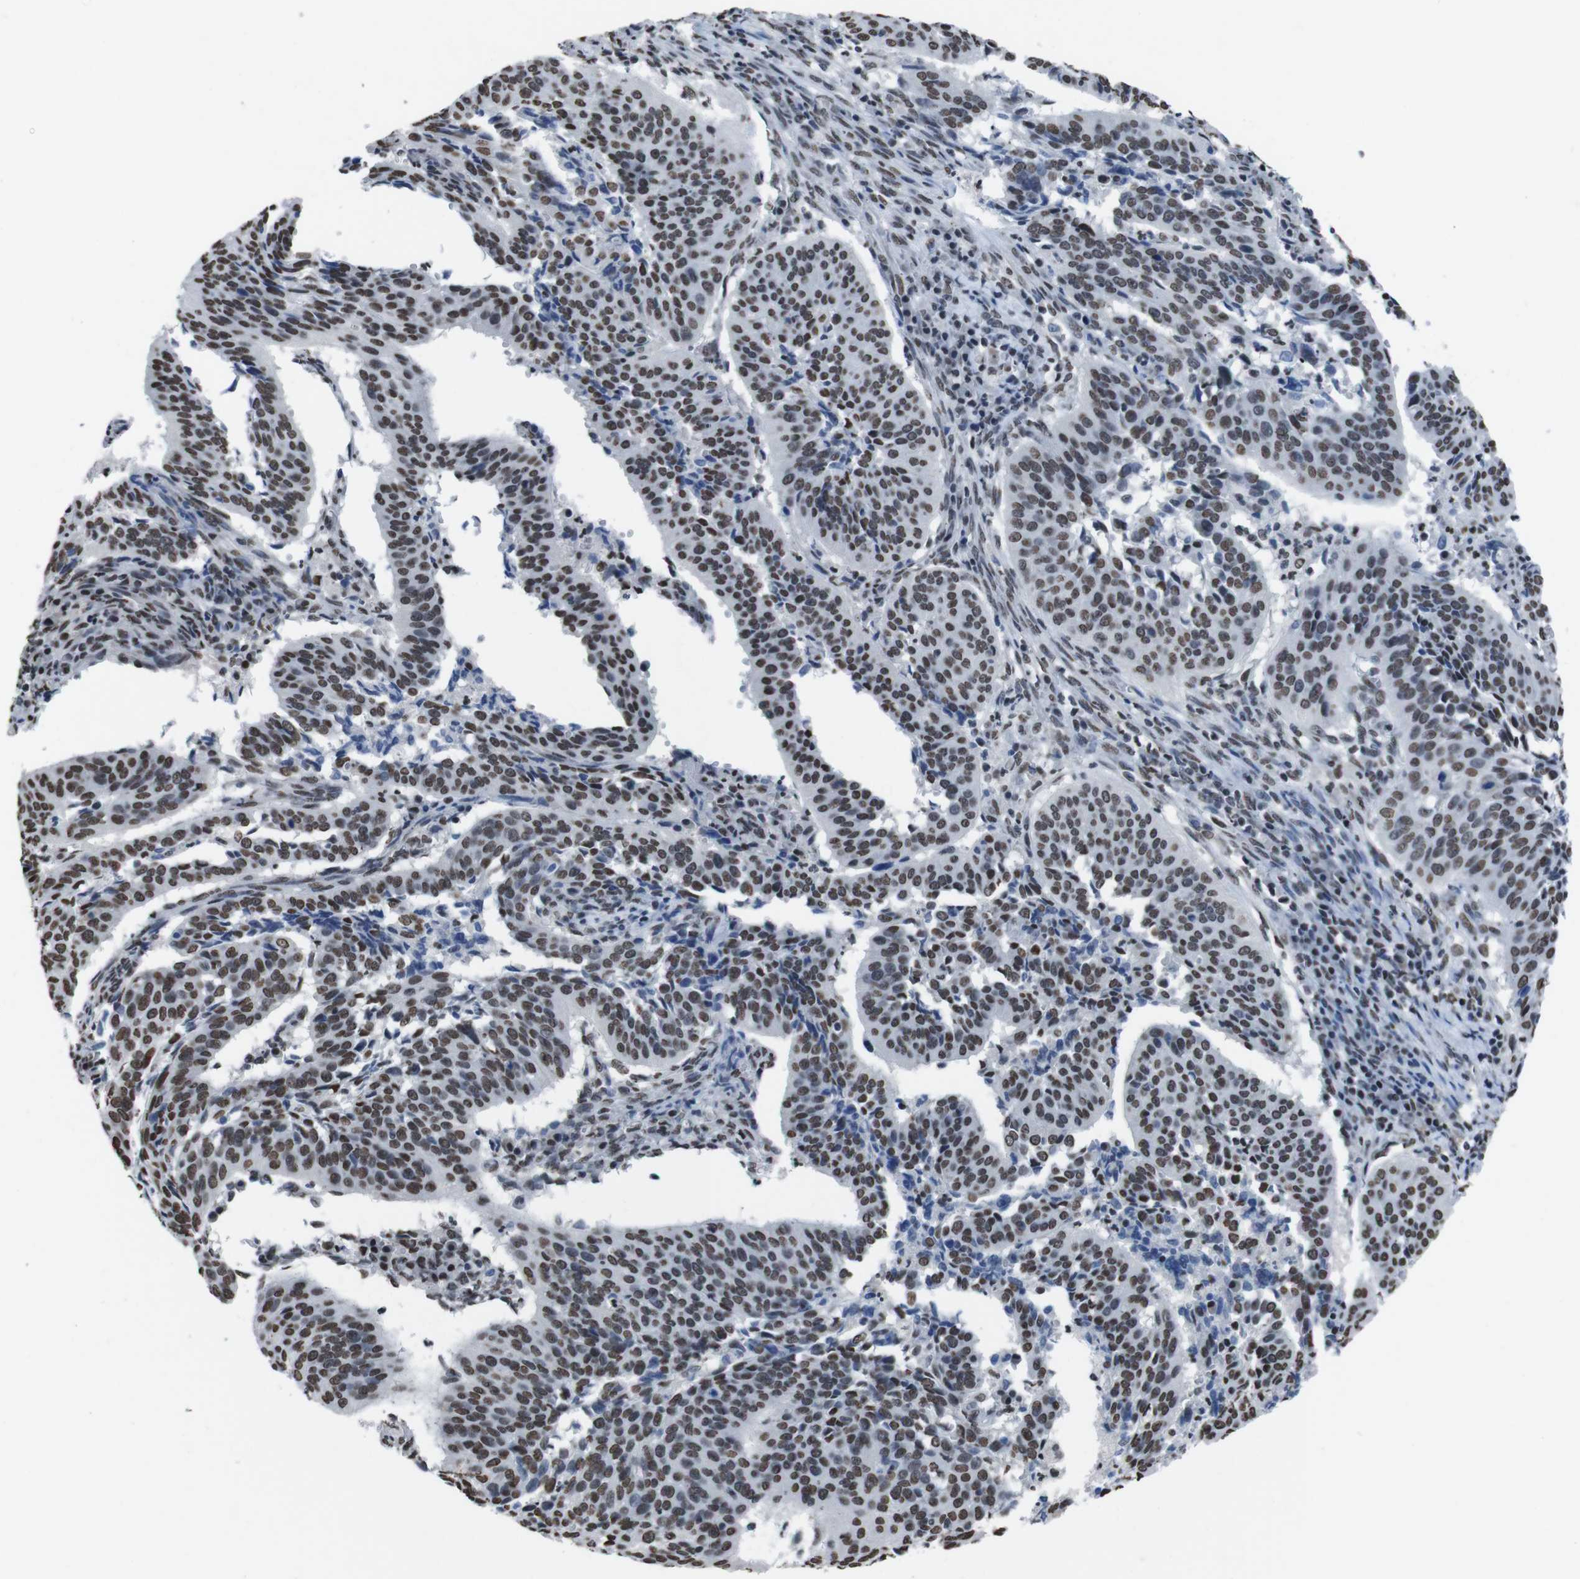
{"staining": {"intensity": "moderate", "quantity": ">75%", "location": "nuclear"}, "tissue": "cervical cancer", "cell_type": "Tumor cells", "image_type": "cancer", "snomed": [{"axis": "morphology", "description": "Normal tissue, NOS"}, {"axis": "morphology", "description": "Squamous cell carcinoma, NOS"}, {"axis": "topography", "description": "Cervix"}], "caption": "A medium amount of moderate nuclear expression is appreciated in about >75% of tumor cells in squamous cell carcinoma (cervical) tissue. Nuclei are stained in blue.", "gene": "PIP4P2", "patient": {"sex": "female", "age": 39}}